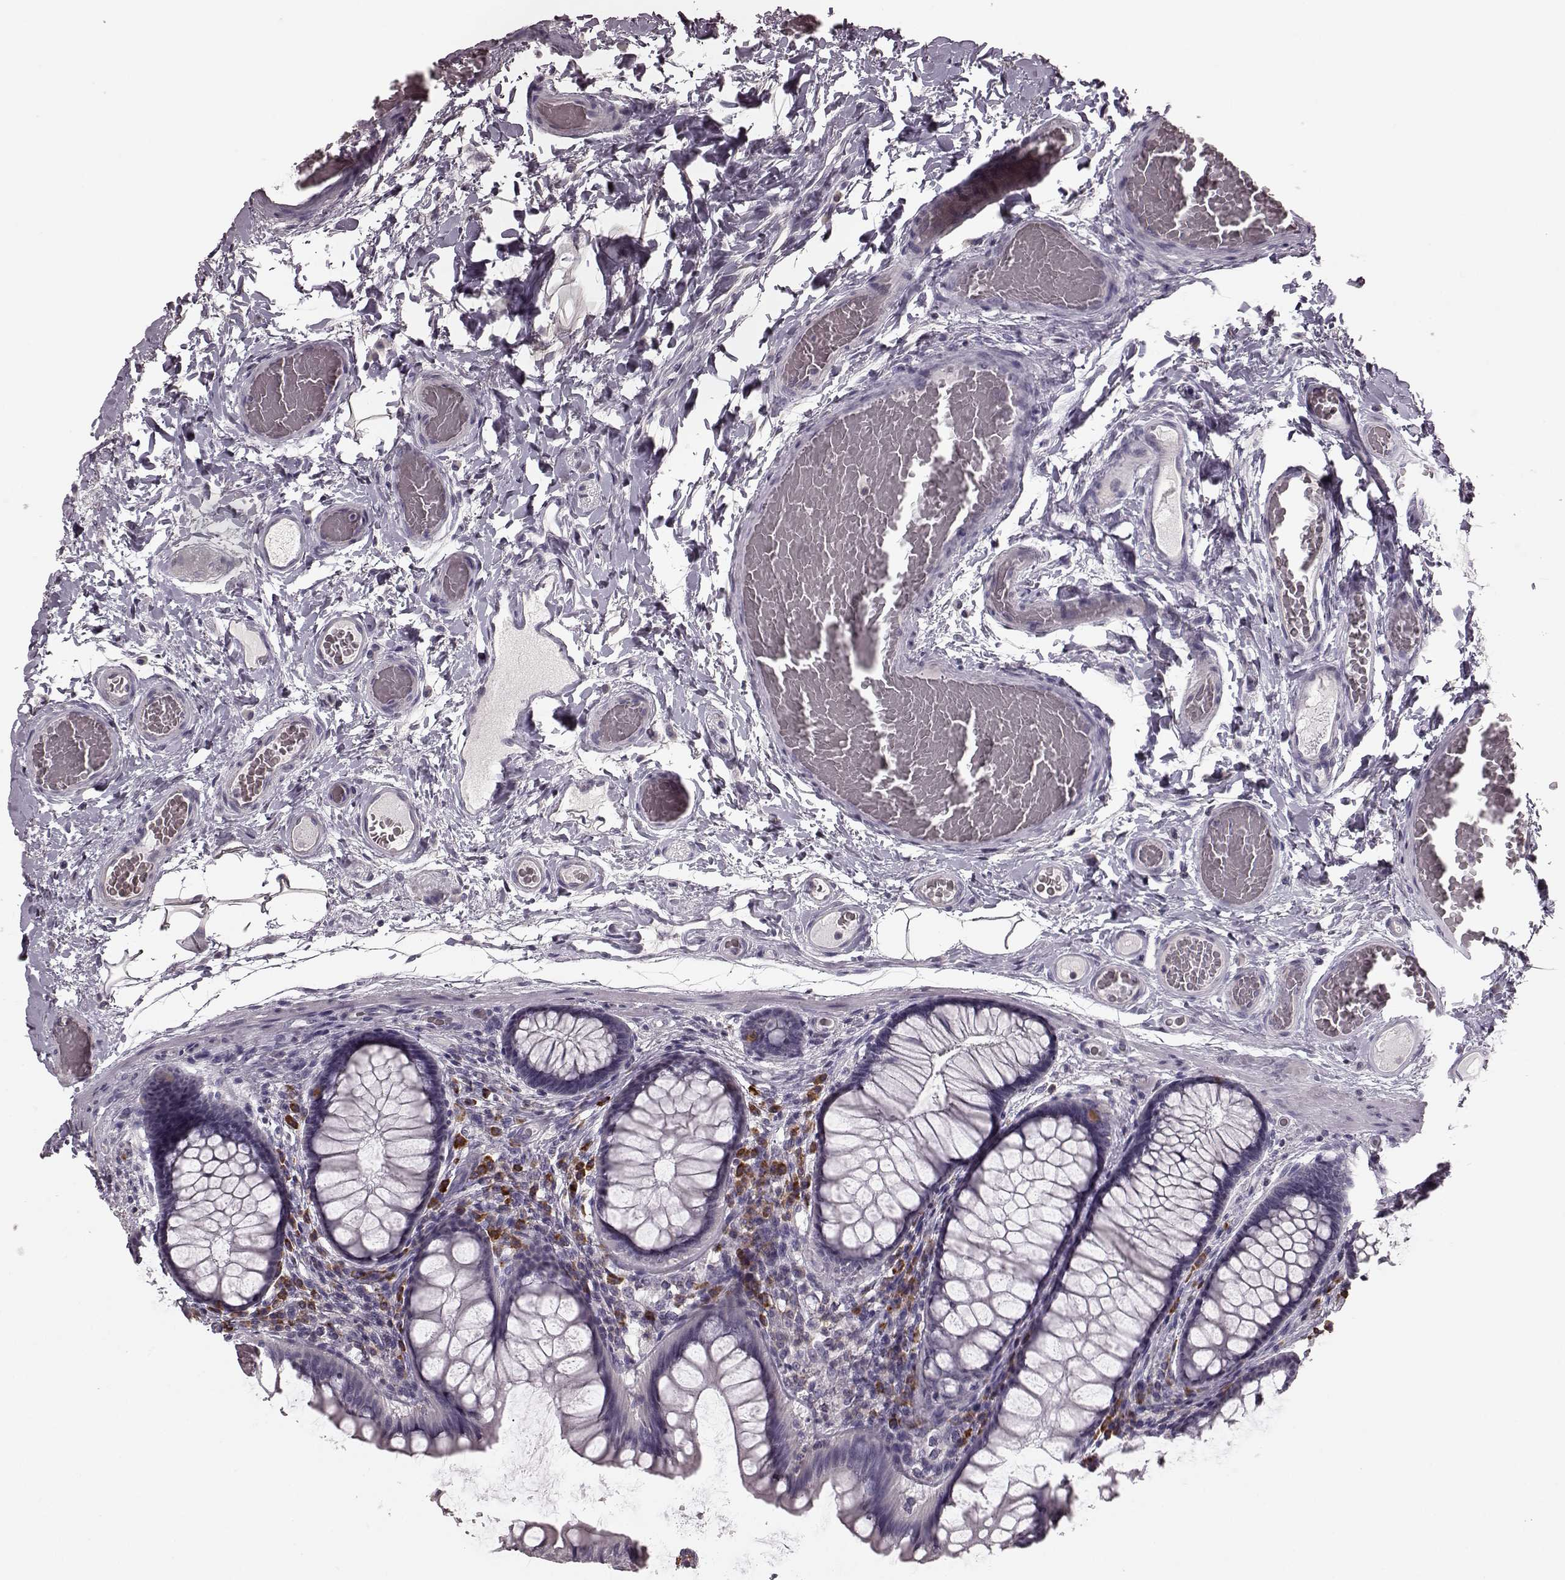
{"staining": {"intensity": "negative", "quantity": "none", "location": "none"}, "tissue": "colon", "cell_type": "Endothelial cells", "image_type": "normal", "snomed": [{"axis": "morphology", "description": "Normal tissue, NOS"}, {"axis": "topography", "description": "Colon"}], "caption": "An immunohistochemistry (IHC) histopathology image of benign colon is shown. There is no staining in endothelial cells of colon. Brightfield microscopy of immunohistochemistry stained with DAB (3,3'-diaminobenzidine) (brown) and hematoxylin (blue), captured at high magnification.", "gene": "CD28", "patient": {"sex": "female", "age": 65}}